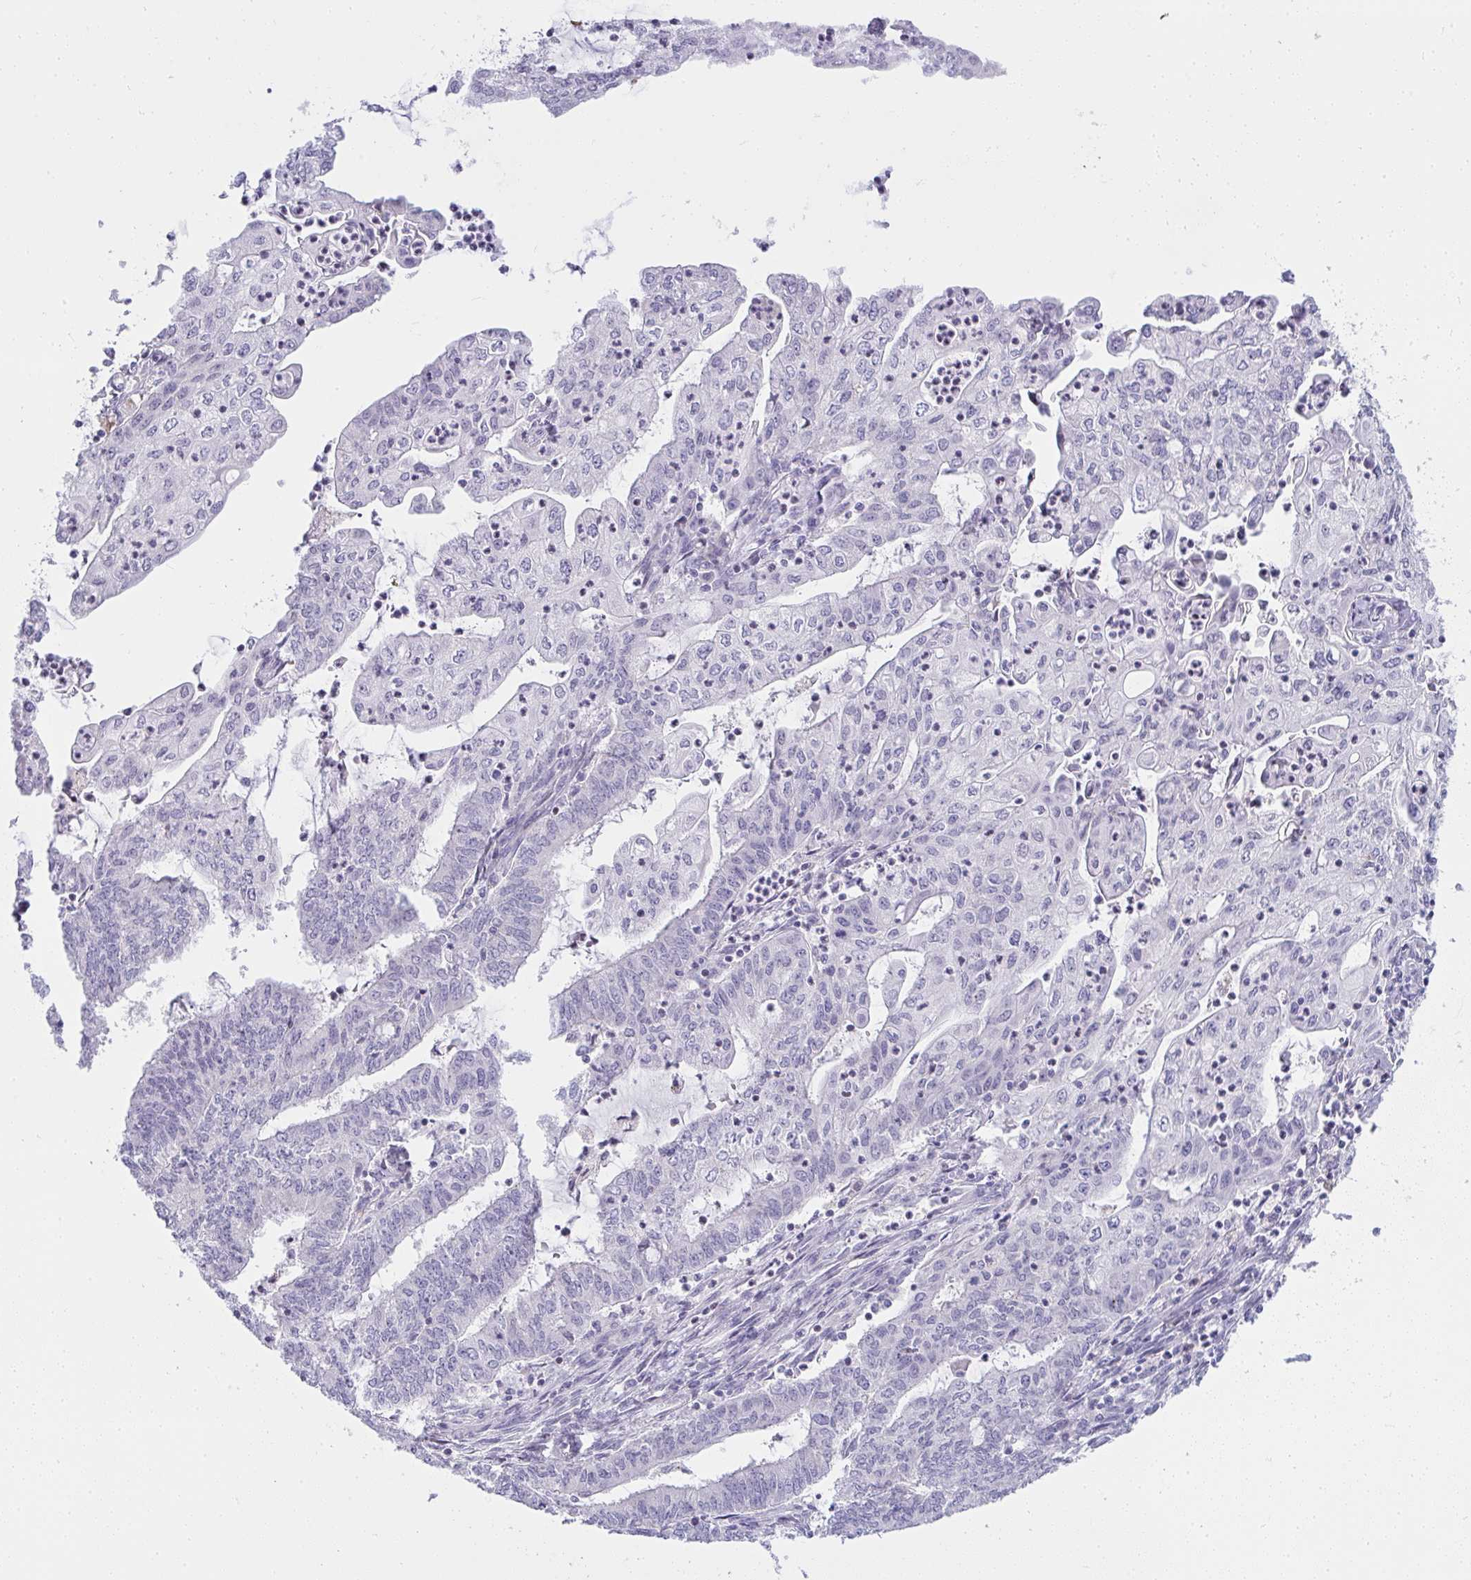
{"staining": {"intensity": "negative", "quantity": "none", "location": "none"}, "tissue": "endometrial cancer", "cell_type": "Tumor cells", "image_type": "cancer", "snomed": [{"axis": "morphology", "description": "Adenocarcinoma, NOS"}, {"axis": "topography", "description": "Endometrium"}], "caption": "Immunohistochemical staining of human endometrial cancer (adenocarcinoma) shows no significant staining in tumor cells.", "gene": "ZNF182", "patient": {"sex": "female", "age": 61}}